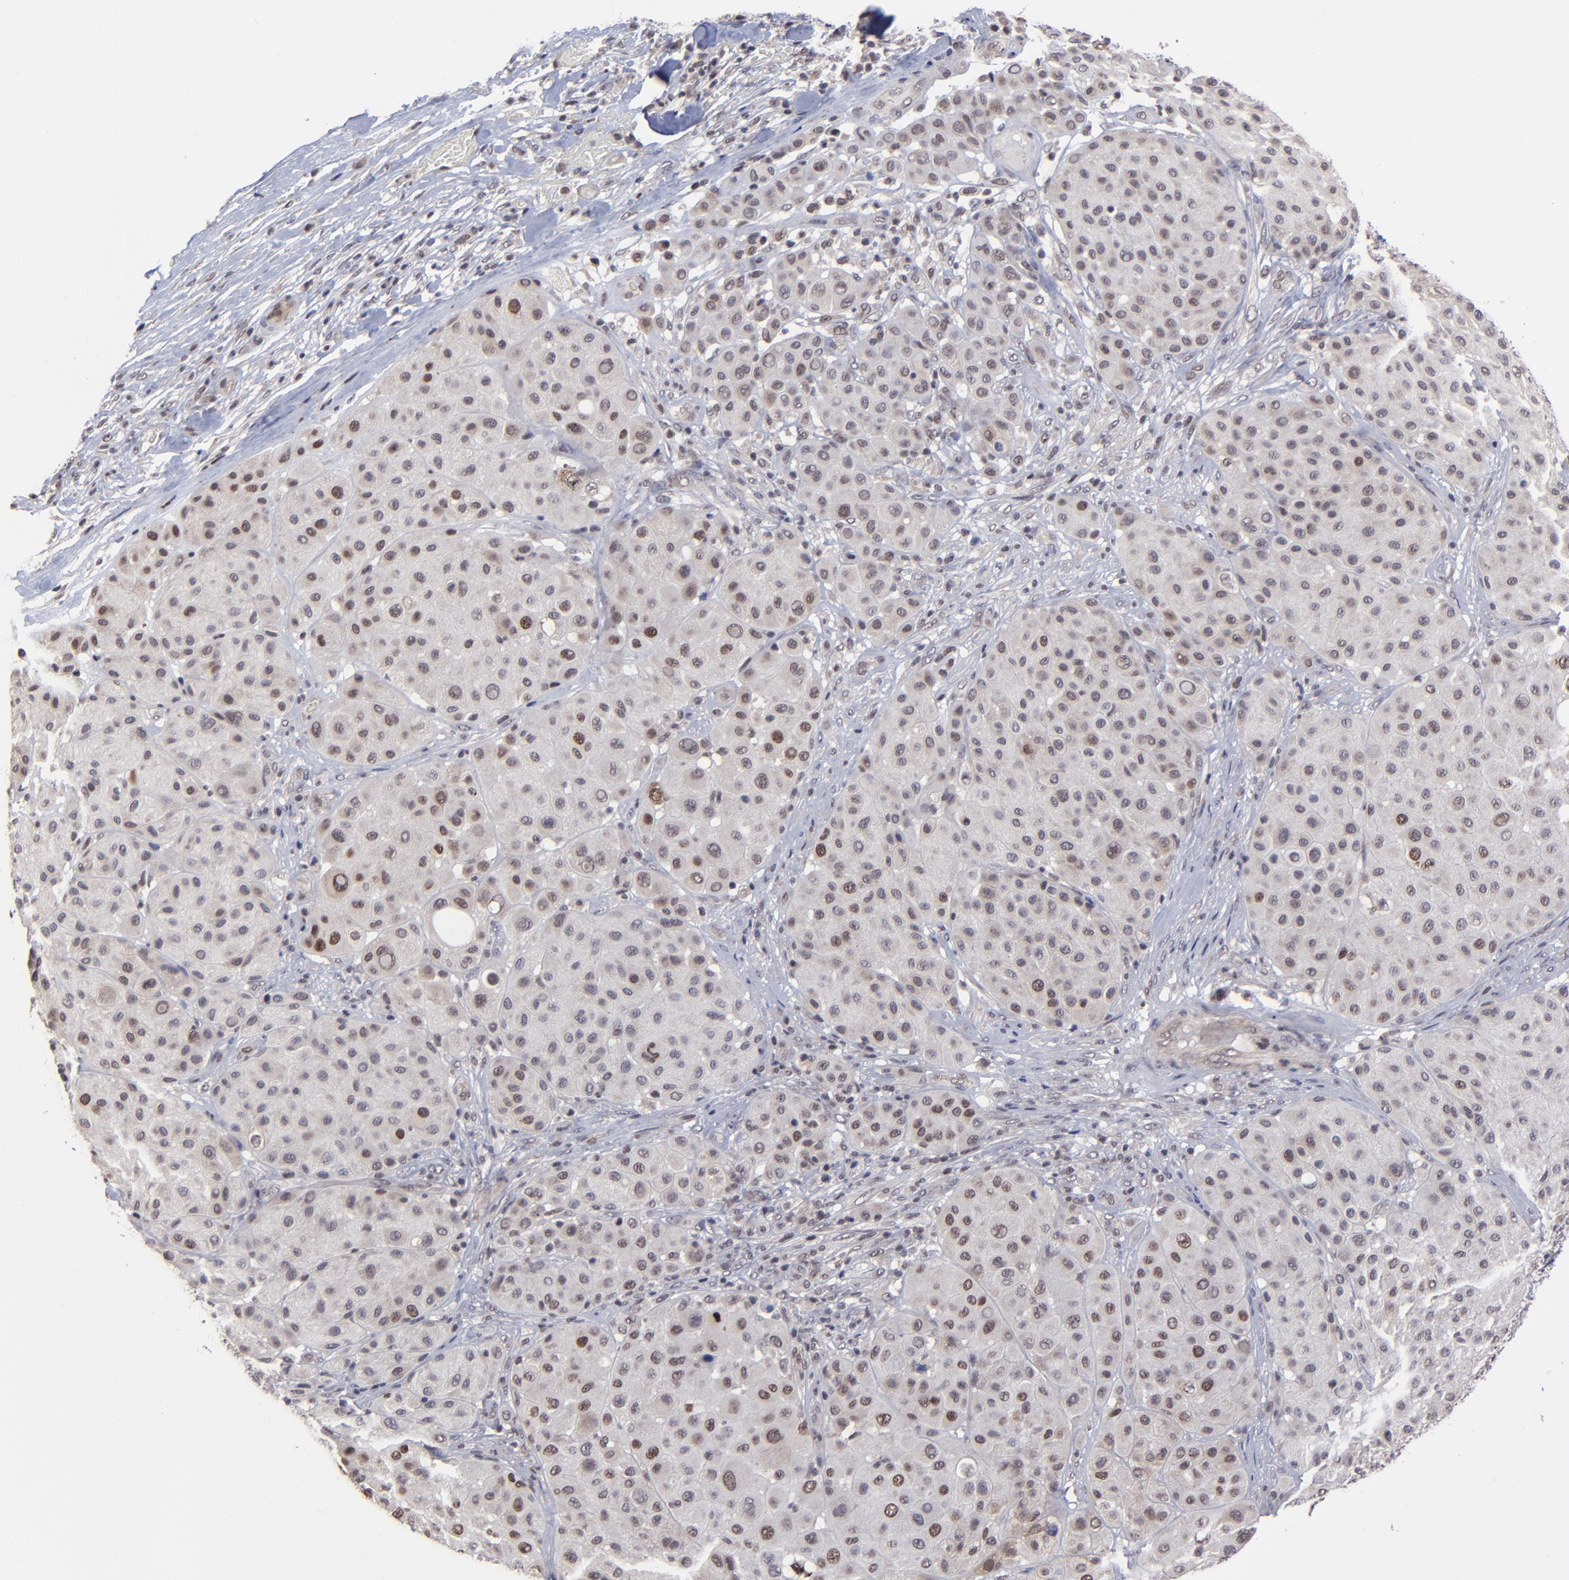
{"staining": {"intensity": "moderate", "quantity": "<25%", "location": "nuclear"}, "tissue": "melanoma", "cell_type": "Tumor cells", "image_type": "cancer", "snomed": [{"axis": "morphology", "description": "Normal tissue, NOS"}, {"axis": "morphology", "description": "Malignant melanoma, Metastatic site"}, {"axis": "topography", "description": "Skin"}], "caption": "There is low levels of moderate nuclear staining in tumor cells of melanoma, as demonstrated by immunohistochemical staining (brown color).", "gene": "ZNF419", "patient": {"sex": "male", "age": 41}}